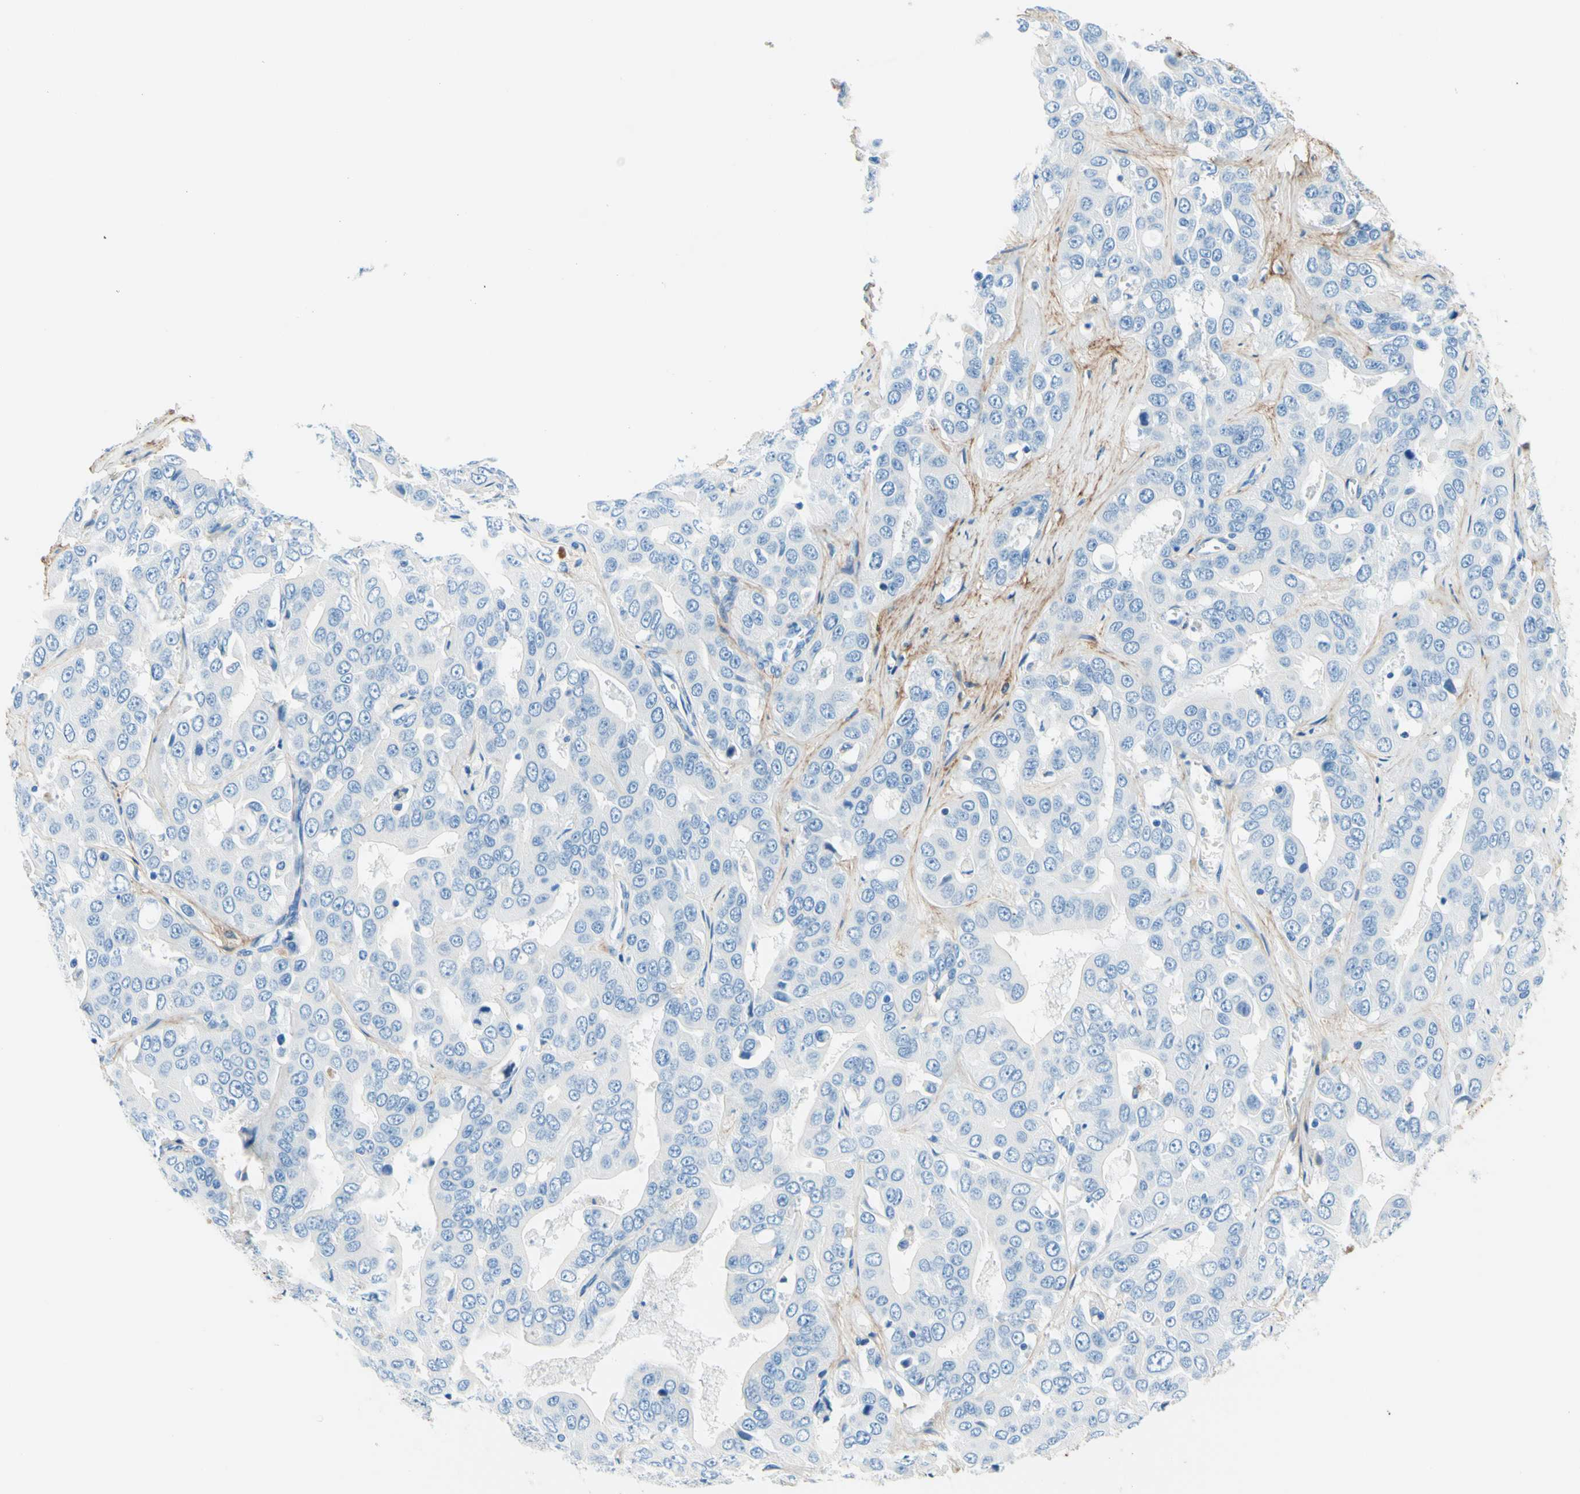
{"staining": {"intensity": "negative", "quantity": "none", "location": "none"}, "tissue": "liver cancer", "cell_type": "Tumor cells", "image_type": "cancer", "snomed": [{"axis": "morphology", "description": "Cholangiocarcinoma"}, {"axis": "topography", "description": "Liver"}], "caption": "An IHC image of liver cancer (cholangiocarcinoma) is shown. There is no staining in tumor cells of liver cancer (cholangiocarcinoma).", "gene": "MFAP5", "patient": {"sex": "female", "age": 52}}